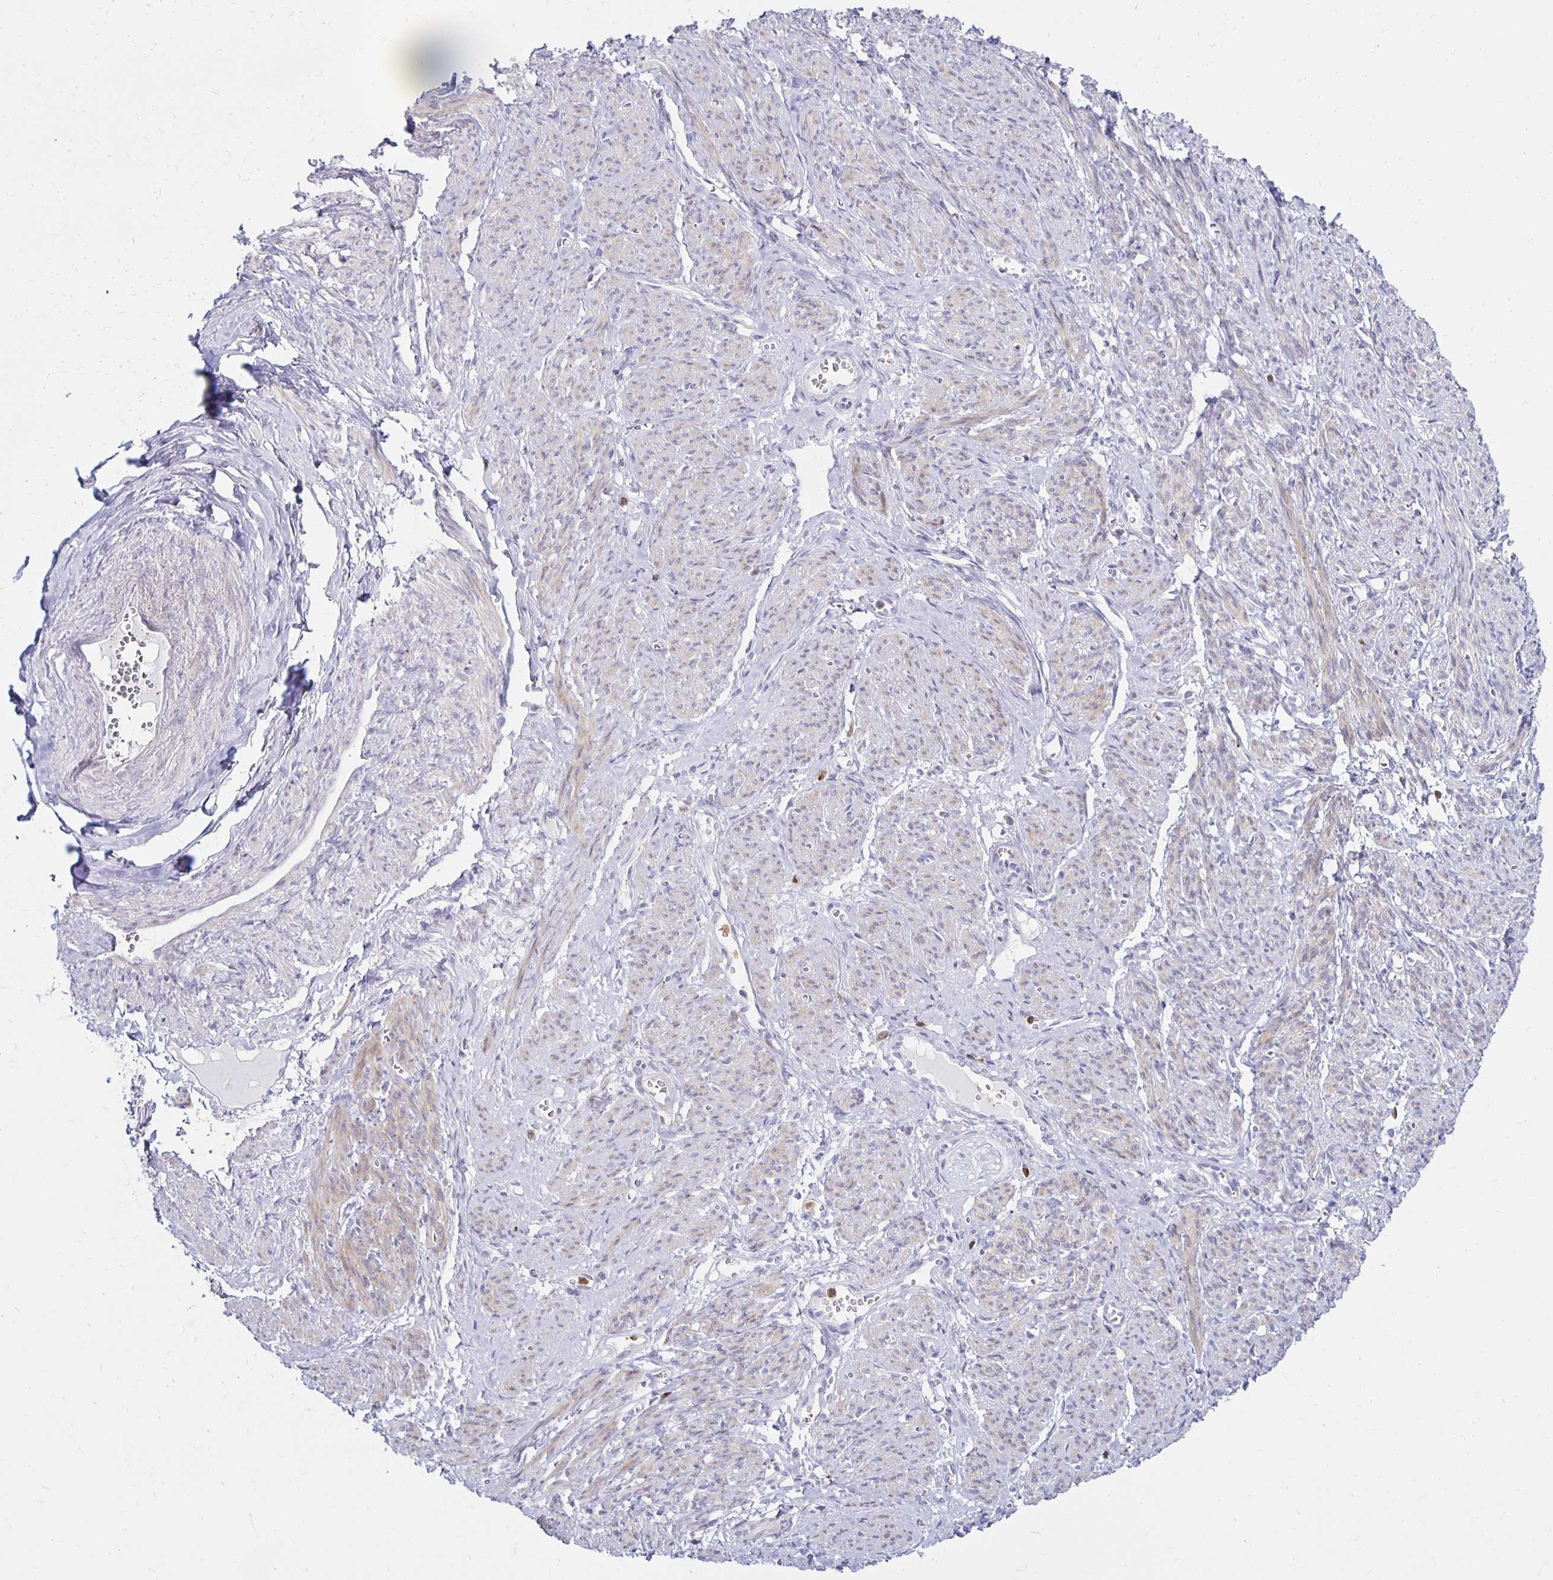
{"staining": {"intensity": "moderate", "quantity": "25%-75%", "location": "cytoplasmic/membranous"}, "tissue": "smooth muscle", "cell_type": "Smooth muscle cells", "image_type": "normal", "snomed": [{"axis": "morphology", "description": "Normal tissue, NOS"}, {"axis": "topography", "description": "Smooth muscle"}], "caption": "Benign smooth muscle demonstrates moderate cytoplasmic/membranous staining in about 25%-75% of smooth muscle cells (DAB = brown stain, brightfield microscopy at high magnification)..", "gene": "CCL21", "patient": {"sex": "female", "age": 65}}